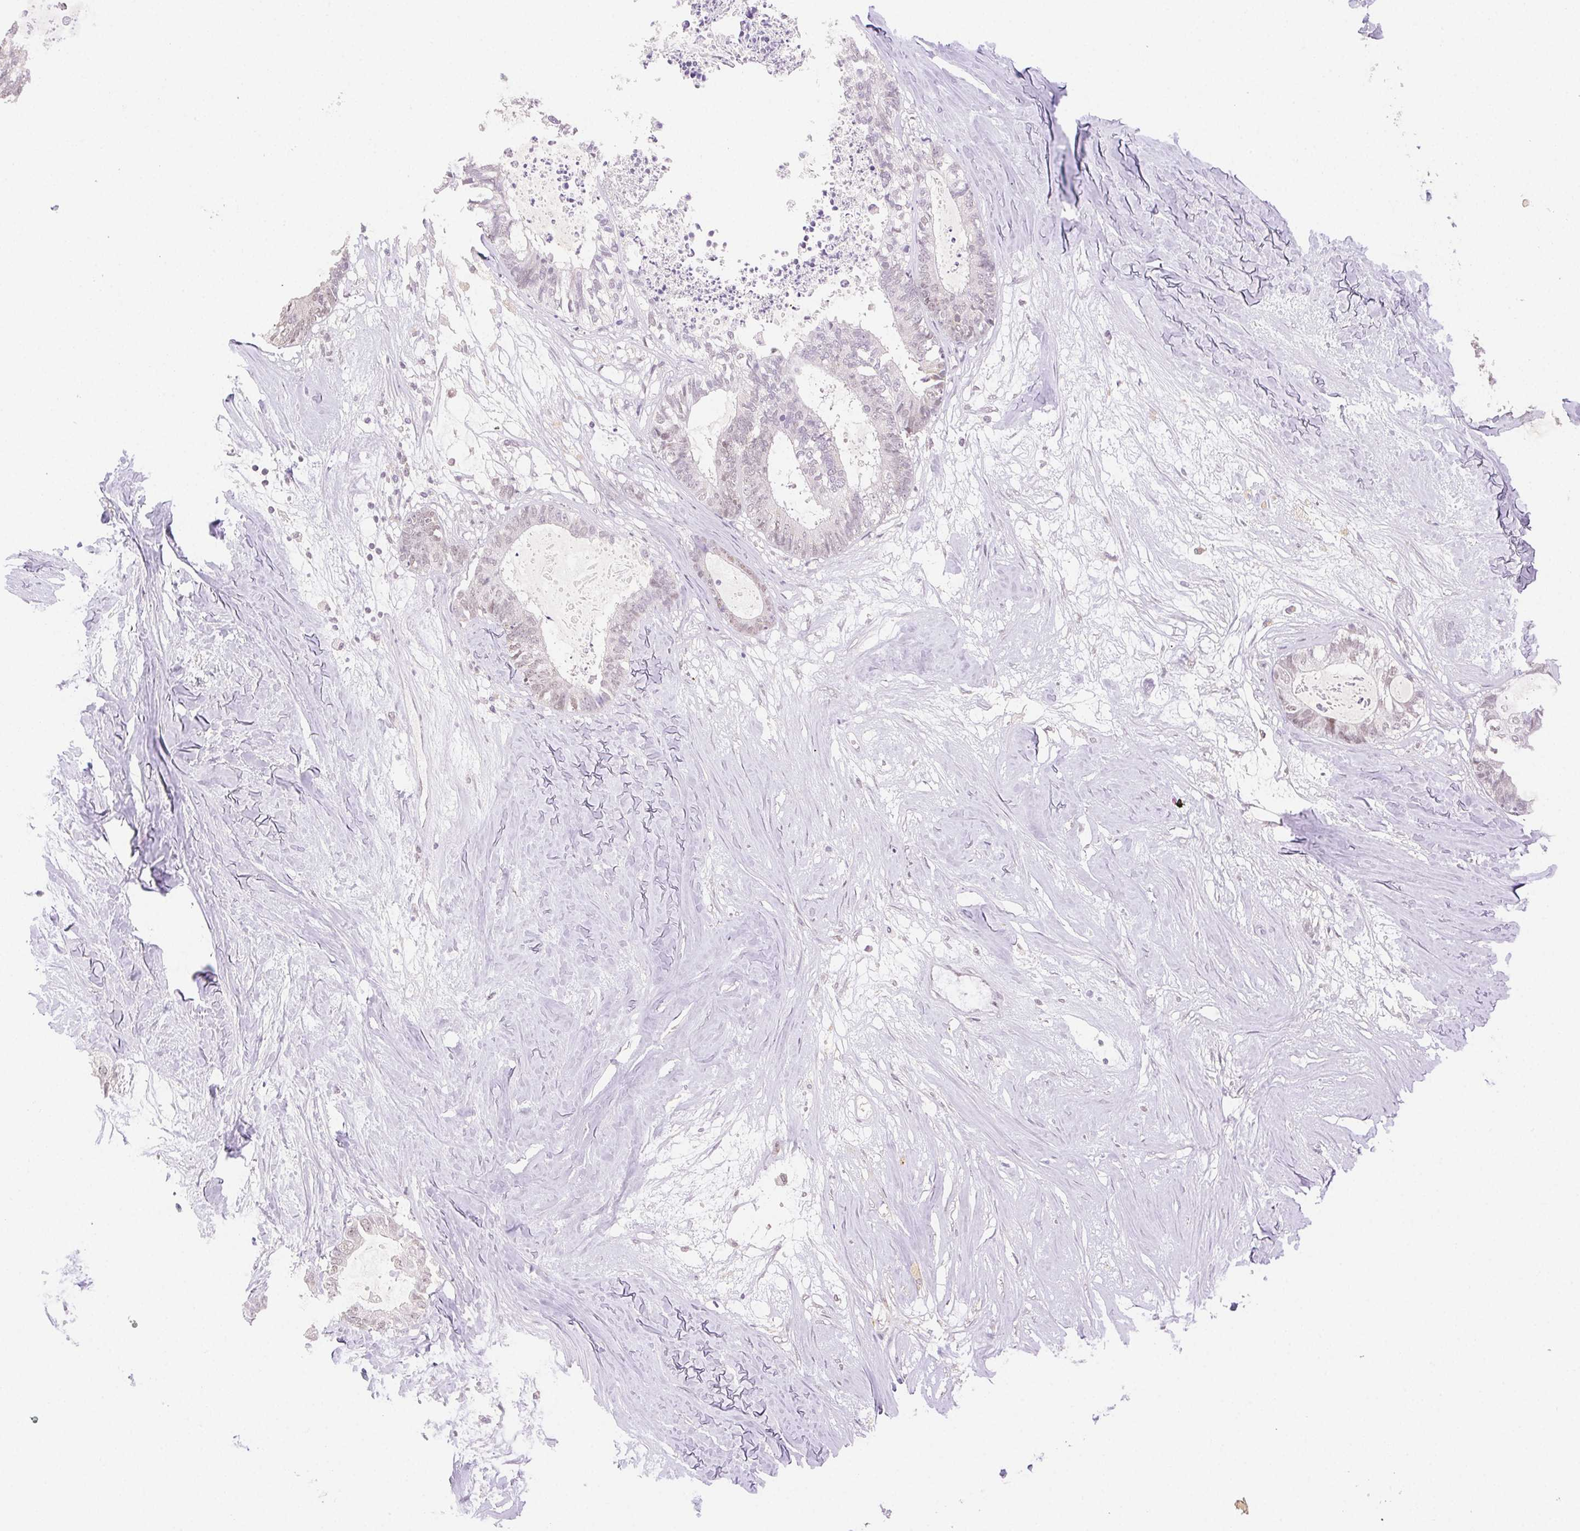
{"staining": {"intensity": "moderate", "quantity": "<25%", "location": "nuclear"}, "tissue": "colorectal cancer", "cell_type": "Tumor cells", "image_type": "cancer", "snomed": [{"axis": "morphology", "description": "Adenocarcinoma, NOS"}, {"axis": "topography", "description": "Colon"}, {"axis": "topography", "description": "Rectum"}], "caption": "DAB (3,3'-diaminobenzidine) immunohistochemical staining of human adenocarcinoma (colorectal) displays moderate nuclear protein positivity in about <25% of tumor cells. (IHC, brightfield microscopy, high magnification).", "gene": "H2AZ2", "patient": {"sex": "male", "age": 57}}